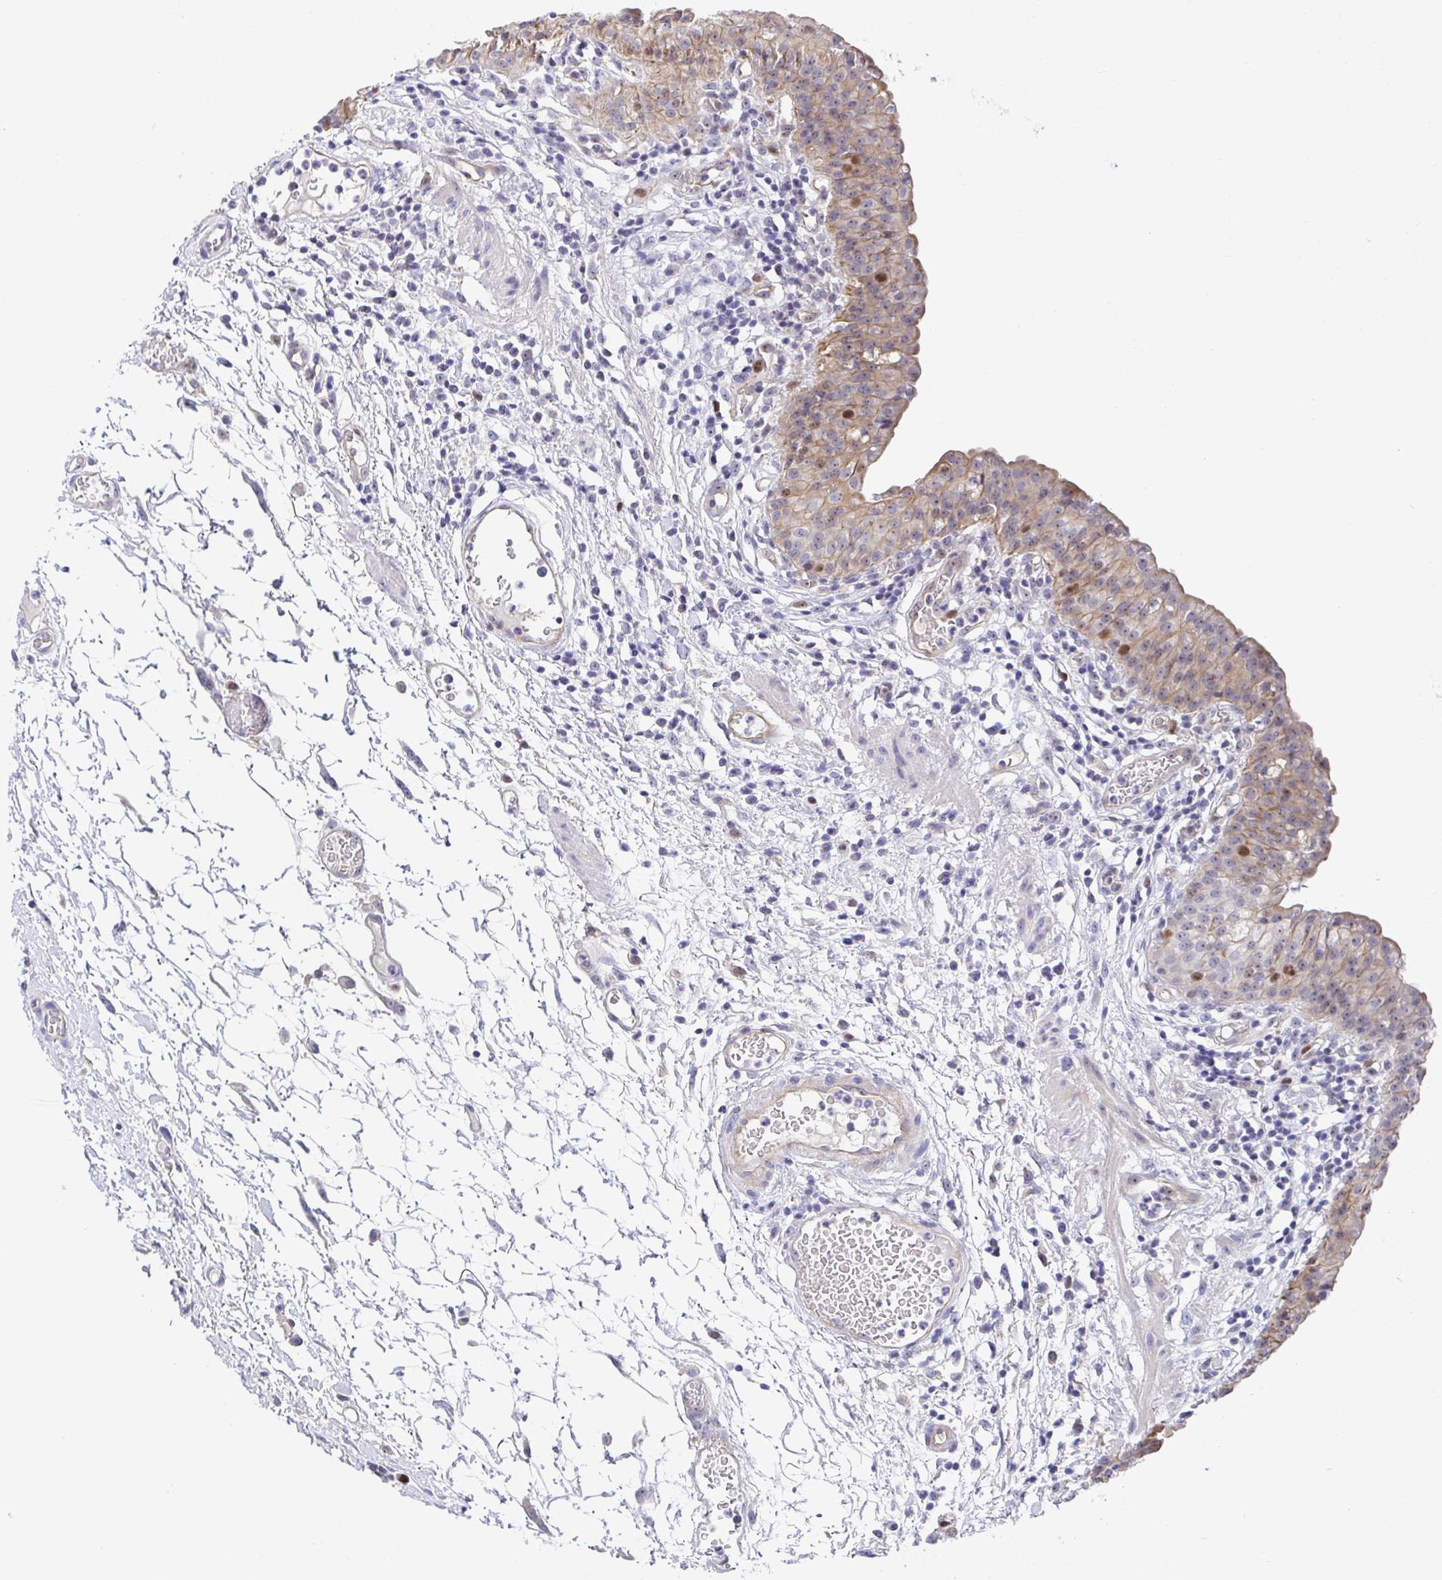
{"staining": {"intensity": "moderate", "quantity": "25%-75%", "location": "cytoplasmic/membranous,nuclear"}, "tissue": "urinary bladder", "cell_type": "Urothelial cells", "image_type": "normal", "snomed": [{"axis": "morphology", "description": "Normal tissue, NOS"}, {"axis": "morphology", "description": "Inflammation, NOS"}, {"axis": "topography", "description": "Urinary bladder"}], "caption": "Protein analysis of unremarkable urinary bladder reveals moderate cytoplasmic/membranous,nuclear expression in about 25%-75% of urothelial cells. (brown staining indicates protein expression, while blue staining denotes nuclei).", "gene": "TIMELESS", "patient": {"sex": "male", "age": 57}}